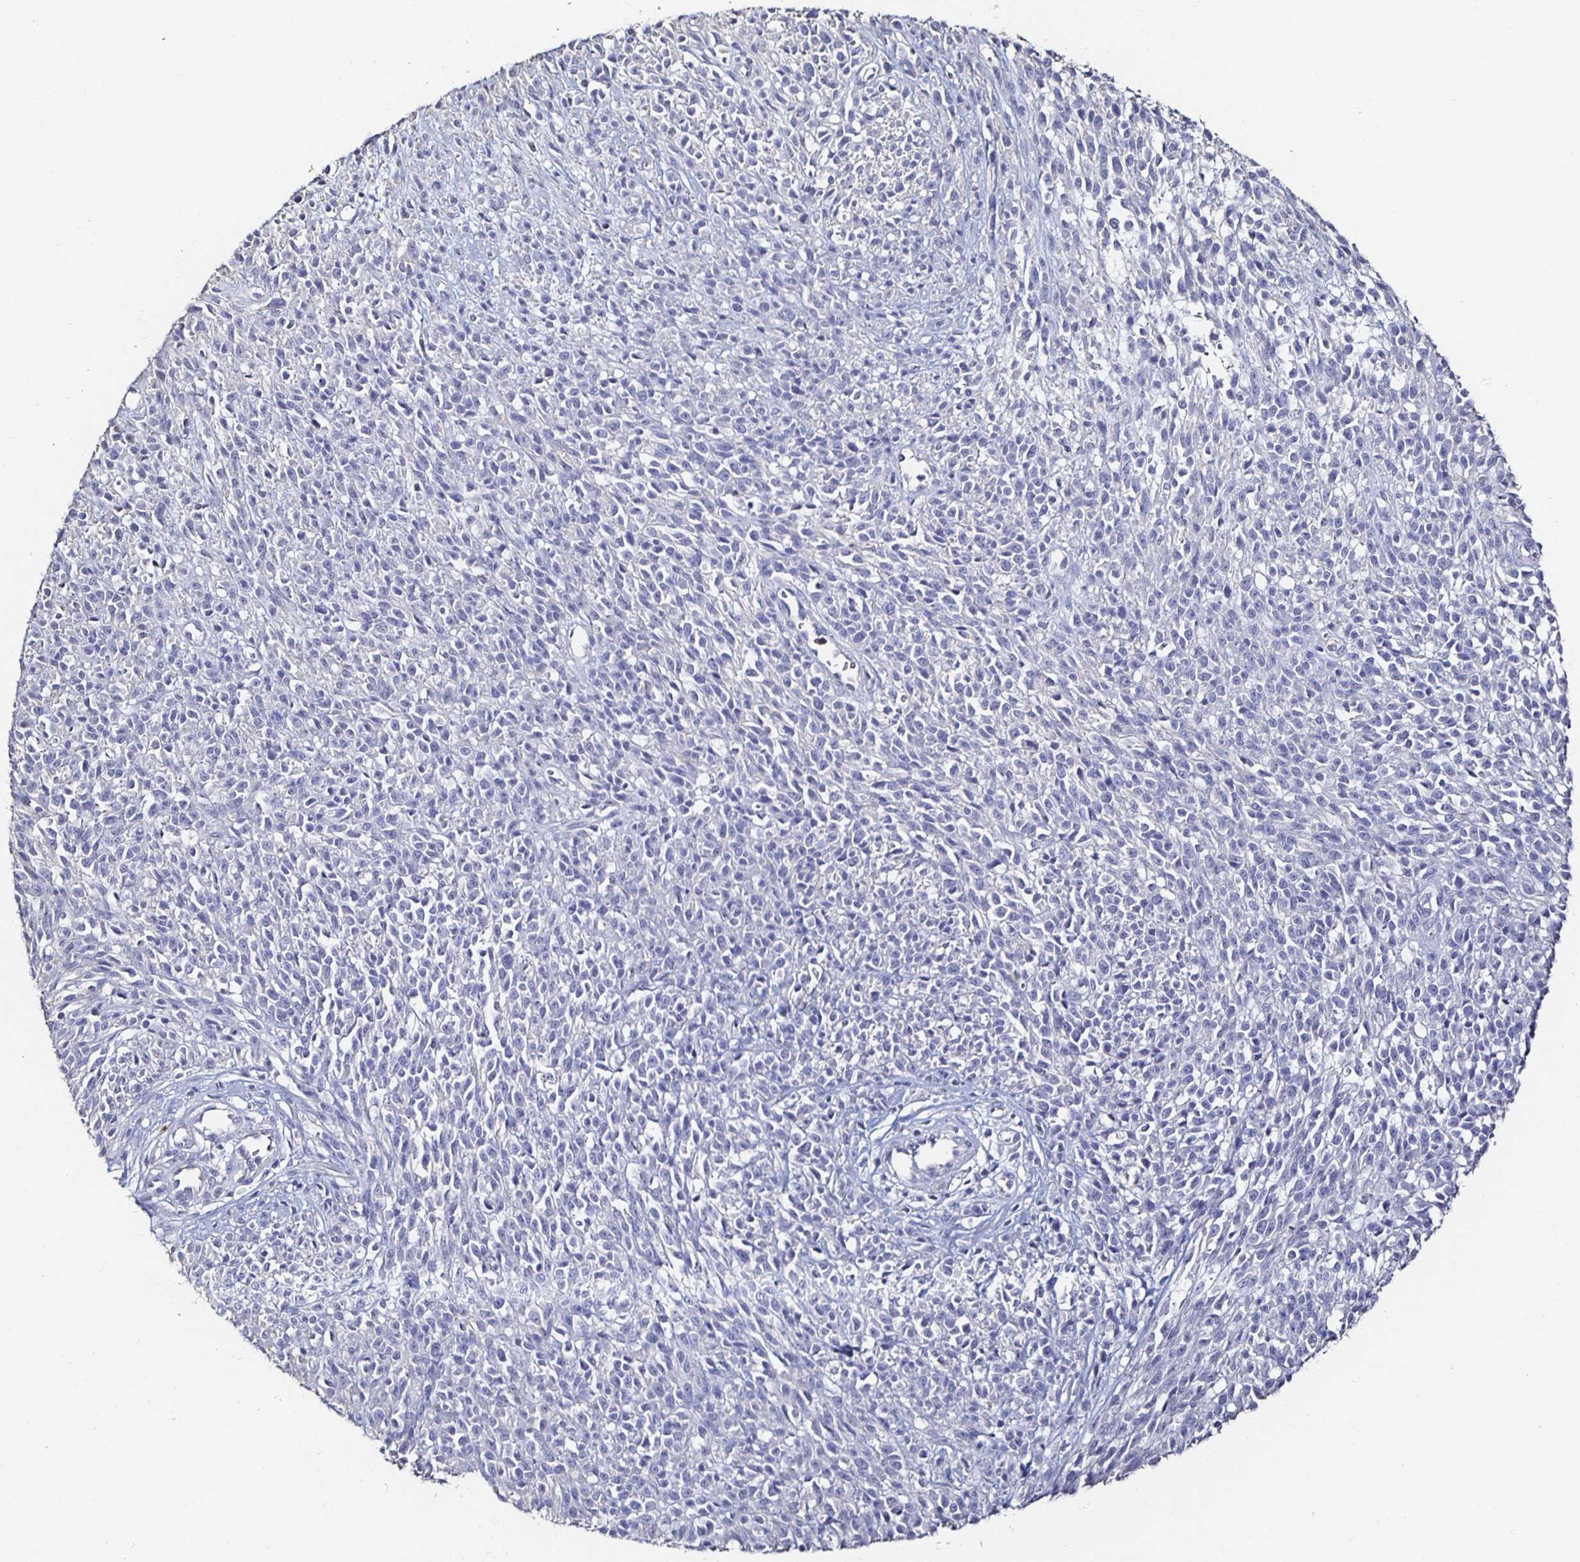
{"staining": {"intensity": "negative", "quantity": "none", "location": "none"}, "tissue": "melanoma", "cell_type": "Tumor cells", "image_type": "cancer", "snomed": [{"axis": "morphology", "description": "Malignant melanoma, NOS"}, {"axis": "topography", "description": "Skin"}, {"axis": "topography", "description": "Skin of trunk"}], "caption": "Immunohistochemistry (IHC) of melanoma shows no expression in tumor cells.", "gene": "TLR4", "patient": {"sex": "male", "age": 74}}